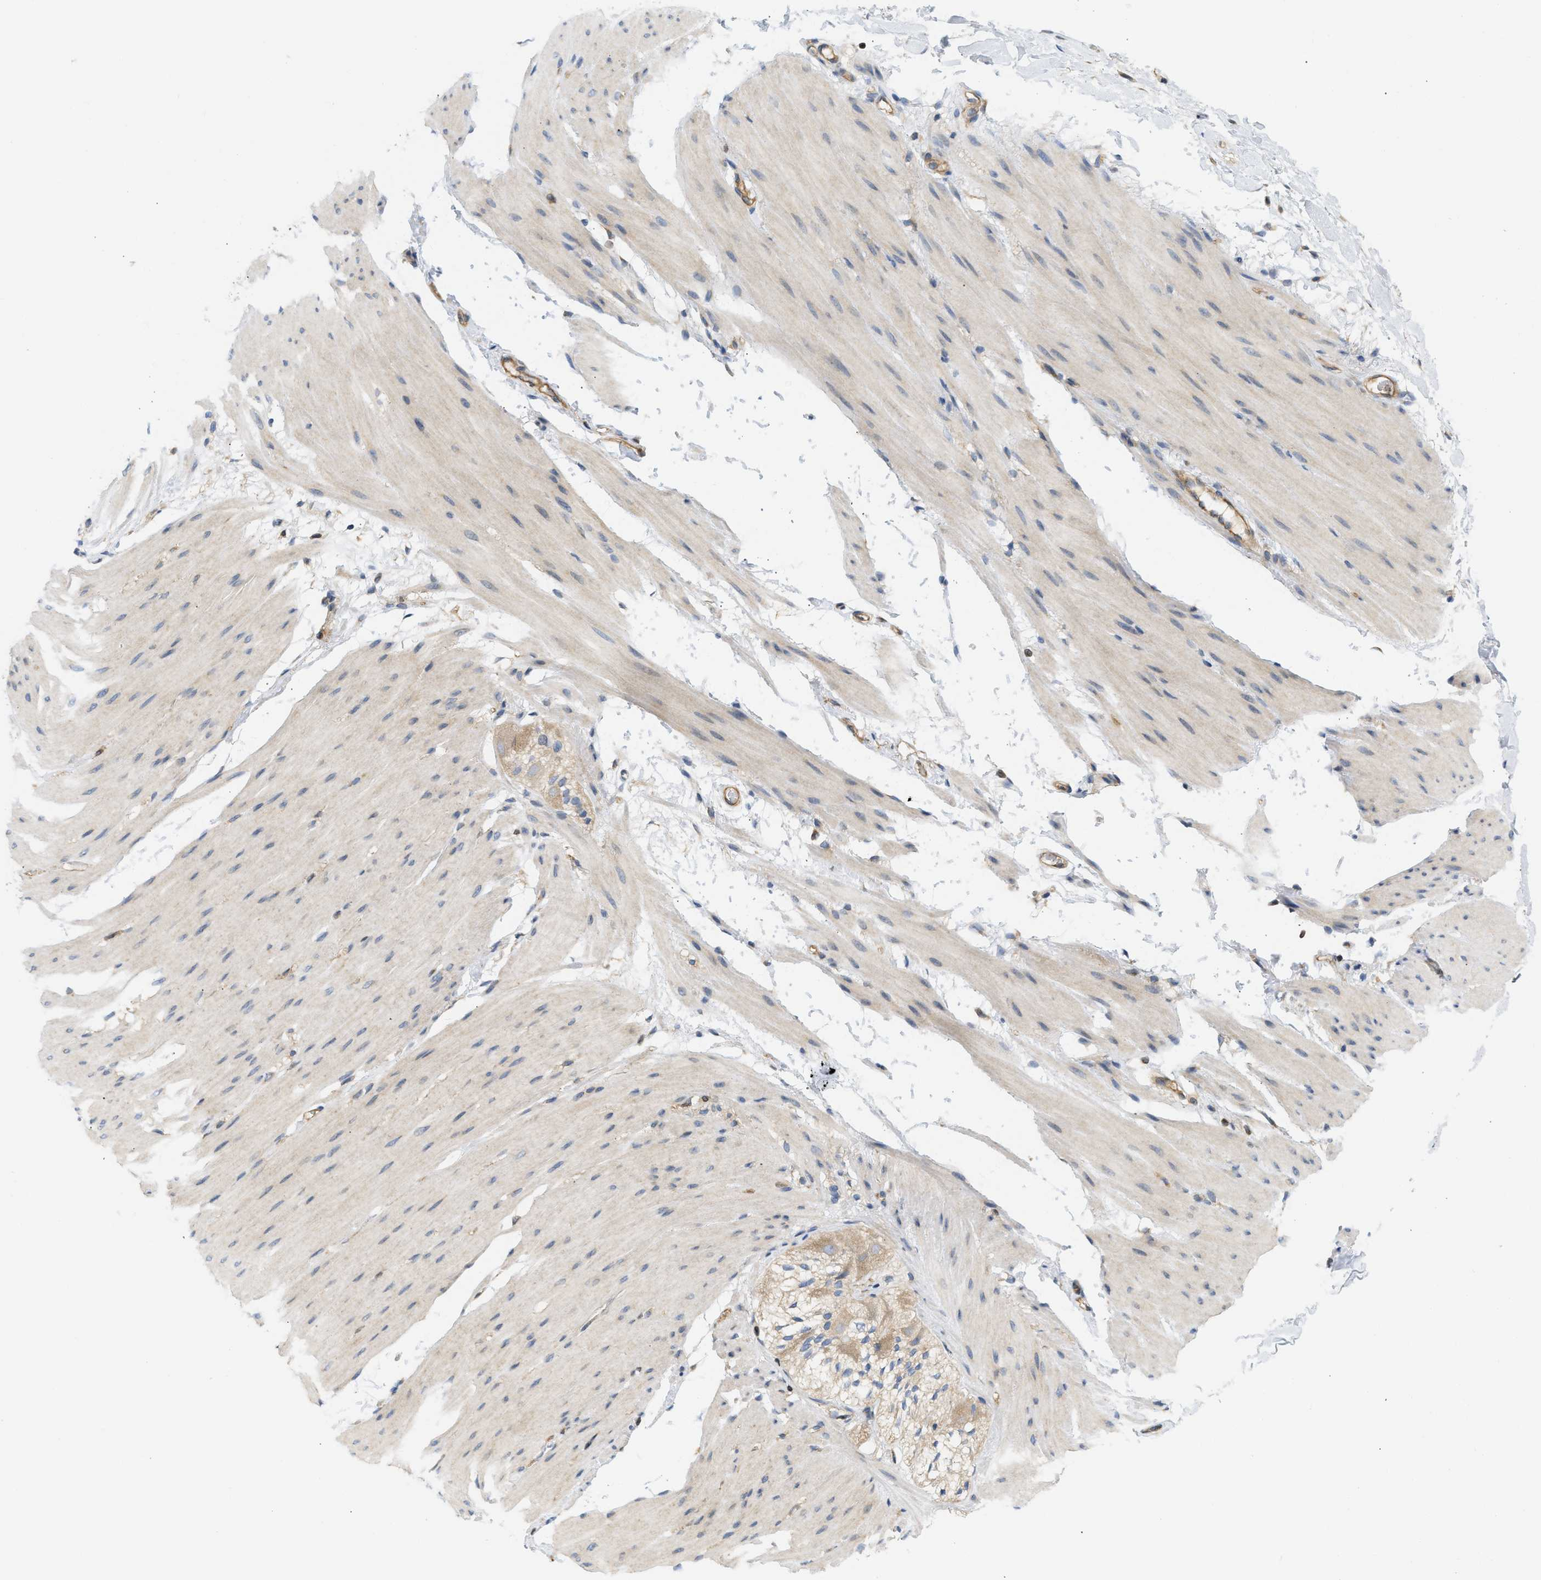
{"staining": {"intensity": "weak", "quantity": ">75%", "location": "cytoplasmic/membranous"}, "tissue": "smooth muscle", "cell_type": "Smooth muscle cells", "image_type": "normal", "snomed": [{"axis": "morphology", "description": "Normal tissue, NOS"}, {"axis": "topography", "description": "Smooth muscle"}, {"axis": "topography", "description": "Colon"}], "caption": "Unremarkable smooth muscle shows weak cytoplasmic/membranous positivity in about >75% of smooth muscle cells, visualized by immunohistochemistry. Nuclei are stained in blue.", "gene": "STRN", "patient": {"sex": "male", "age": 67}}